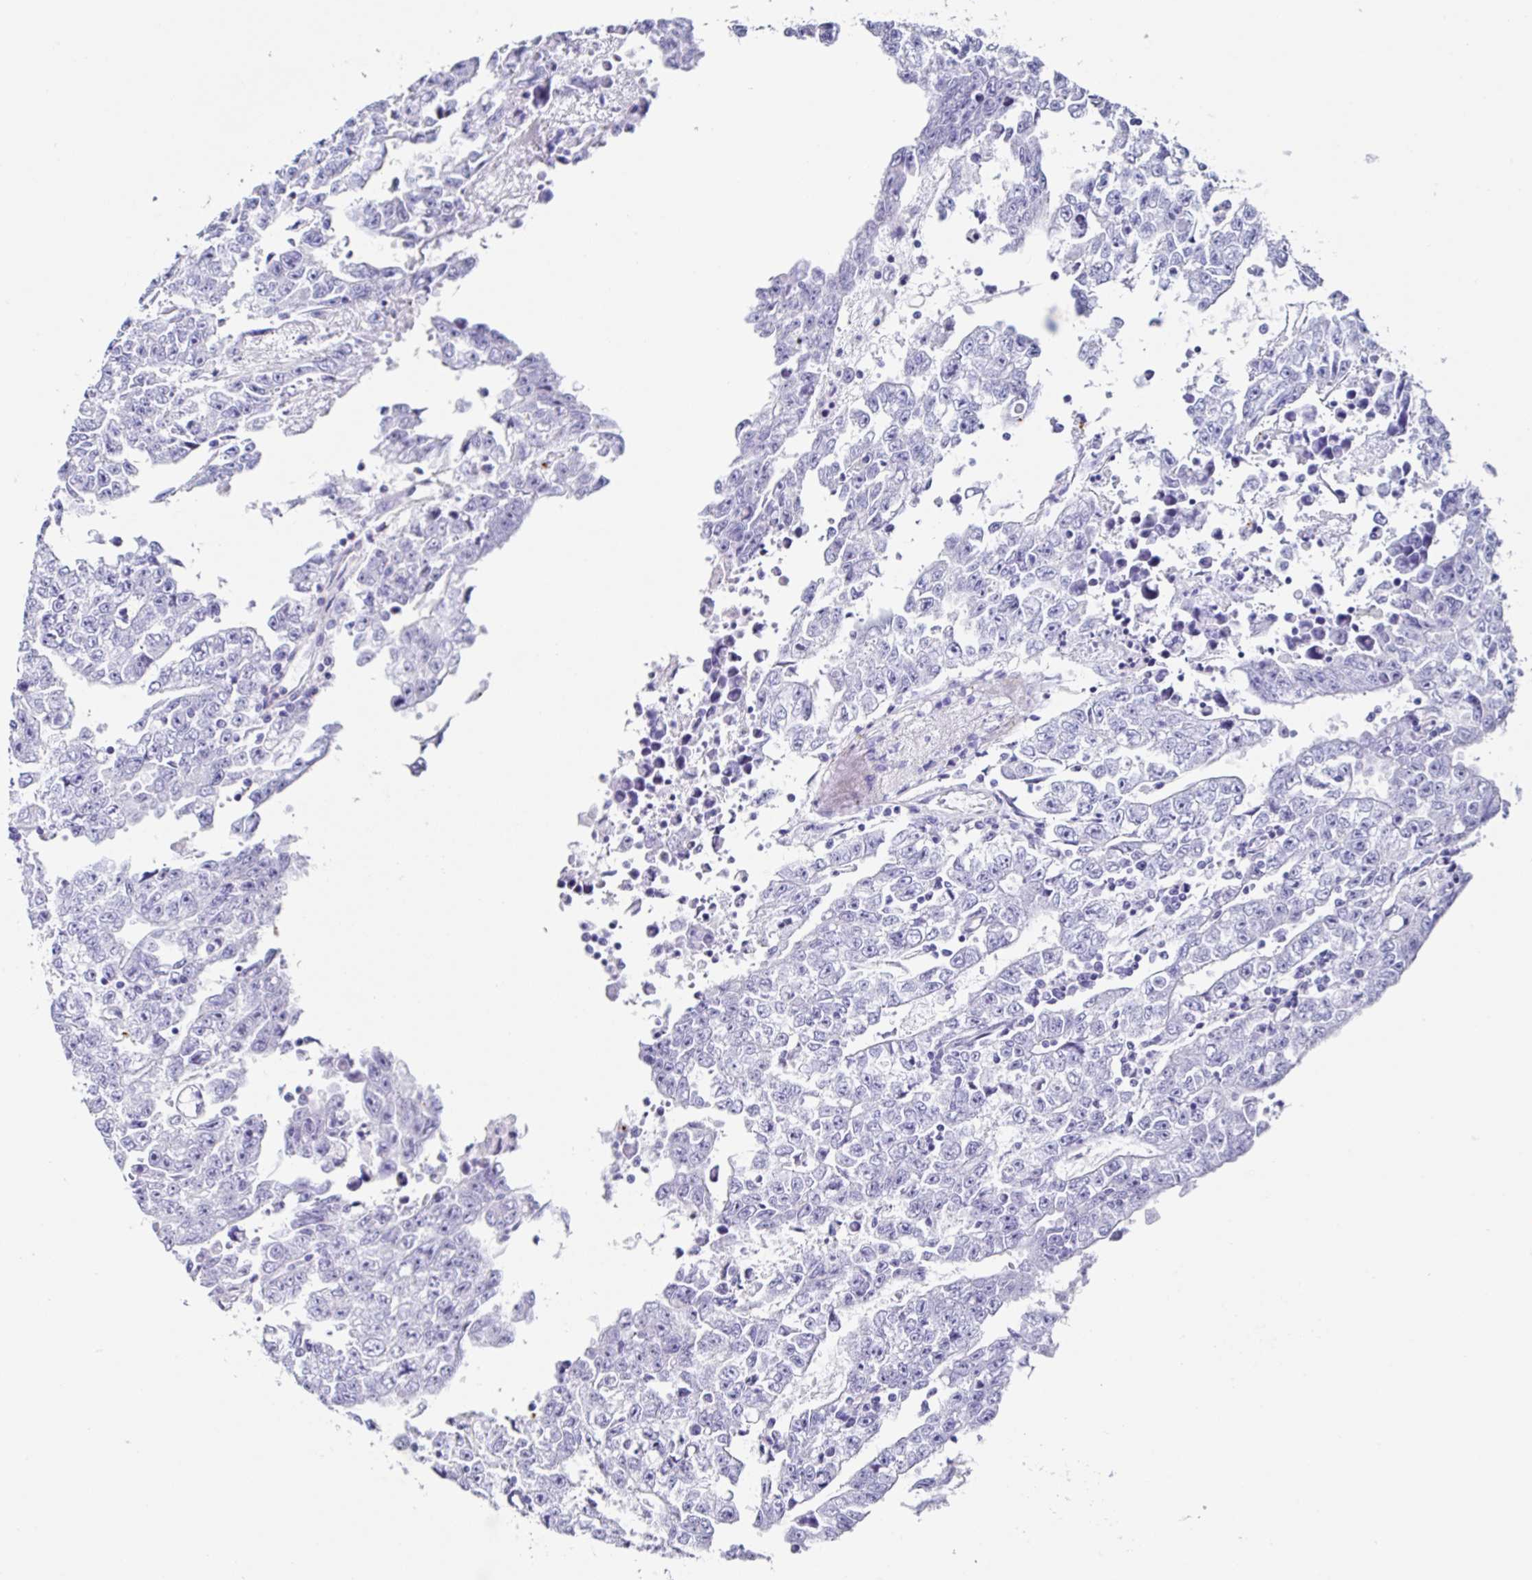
{"staining": {"intensity": "negative", "quantity": "none", "location": "none"}, "tissue": "testis cancer", "cell_type": "Tumor cells", "image_type": "cancer", "snomed": [{"axis": "morphology", "description": "Carcinoma, Embryonal, NOS"}, {"axis": "topography", "description": "Testis"}], "caption": "Tumor cells show no significant expression in testis cancer.", "gene": "UGT3A1", "patient": {"sex": "male", "age": 25}}